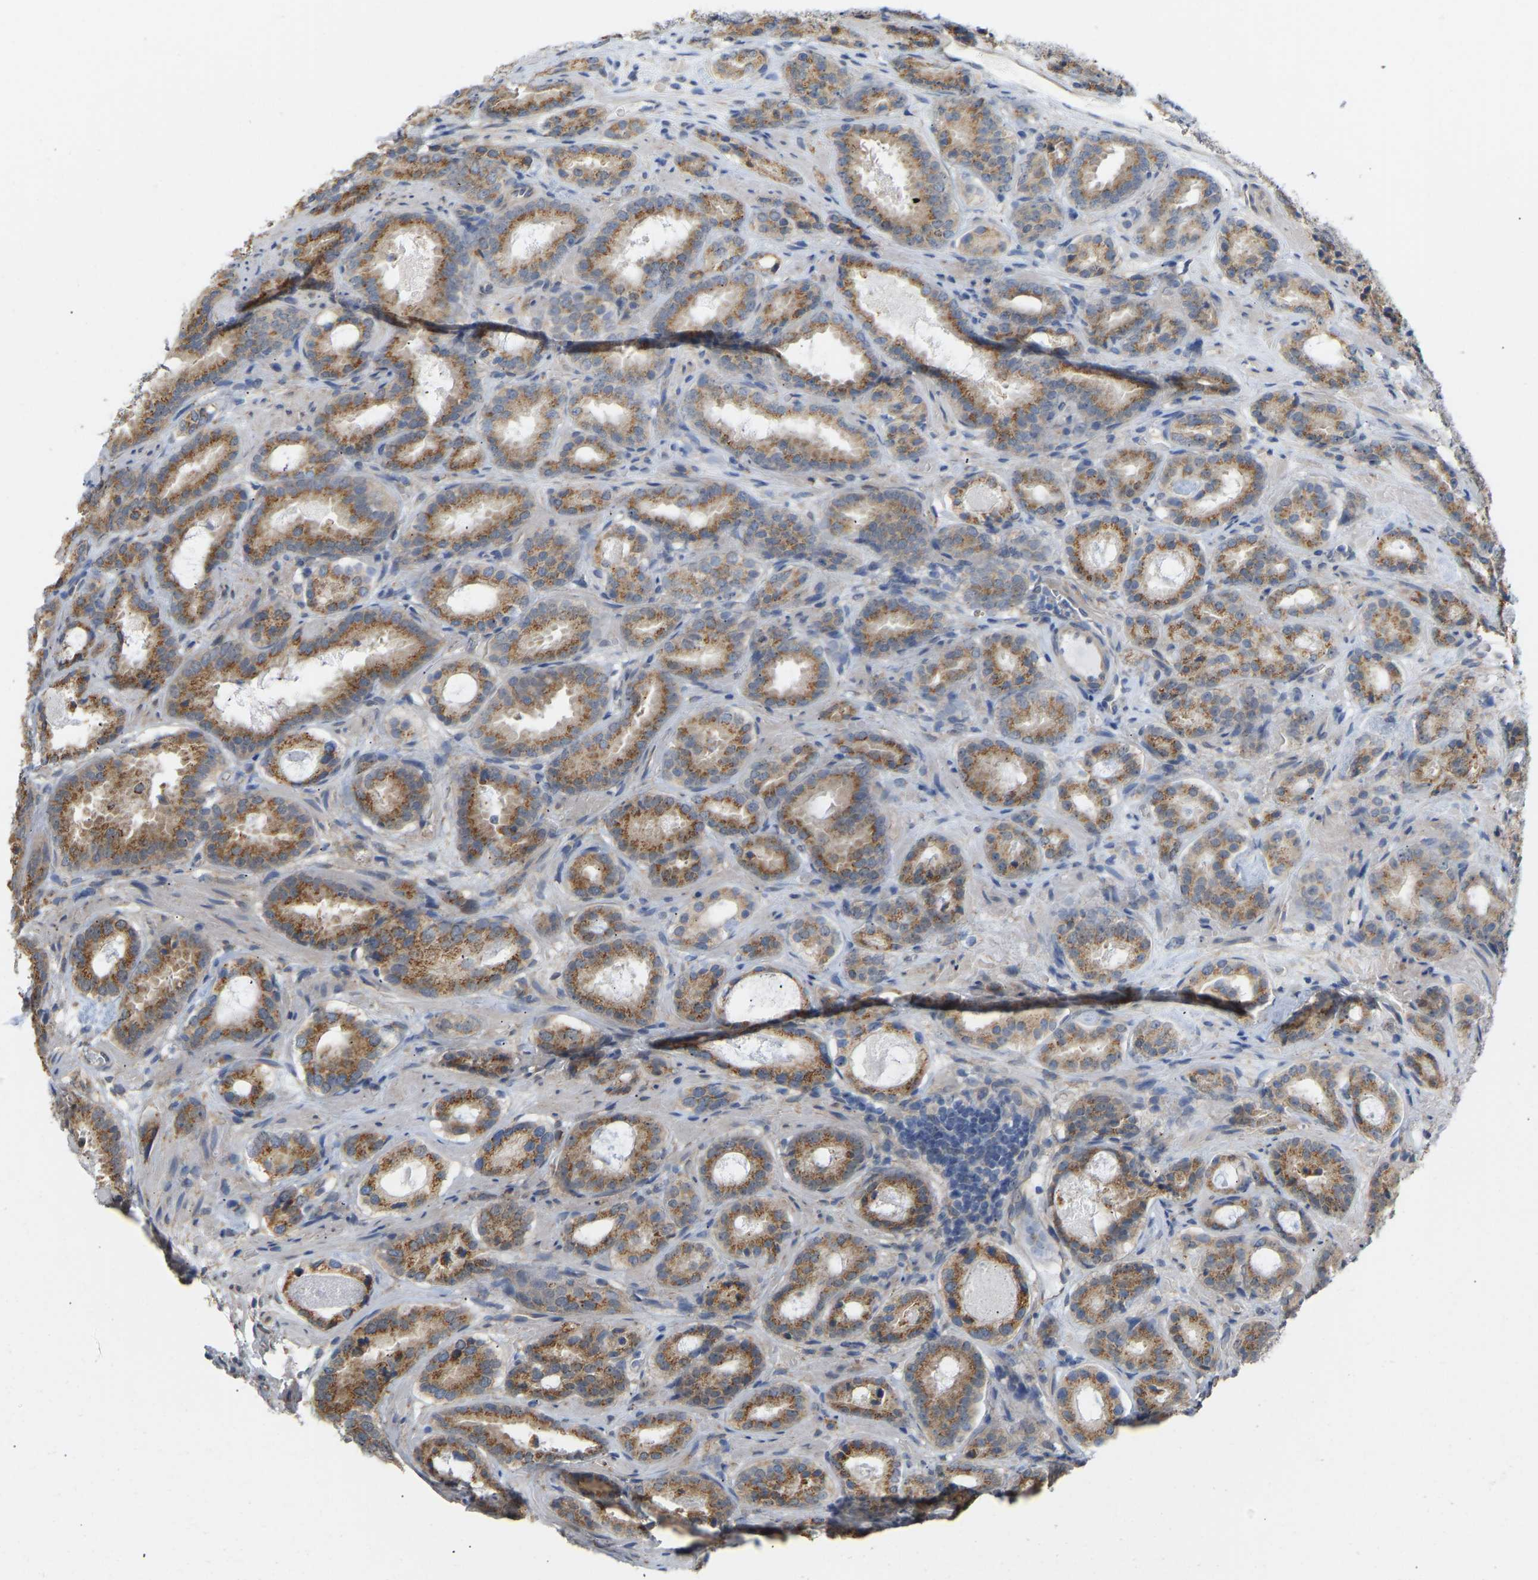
{"staining": {"intensity": "moderate", "quantity": ">75%", "location": "cytoplasmic/membranous"}, "tissue": "prostate cancer", "cell_type": "Tumor cells", "image_type": "cancer", "snomed": [{"axis": "morphology", "description": "Adenocarcinoma, Low grade"}, {"axis": "topography", "description": "Prostate"}], "caption": "Prostate adenocarcinoma (low-grade) stained with DAB (3,3'-diaminobenzidine) immunohistochemistry shows medium levels of moderate cytoplasmic/membranous positivity in approximately >75% of tumor cells.", "gene": "BEND3", "patient": {"sex": "male", "age": 69}}